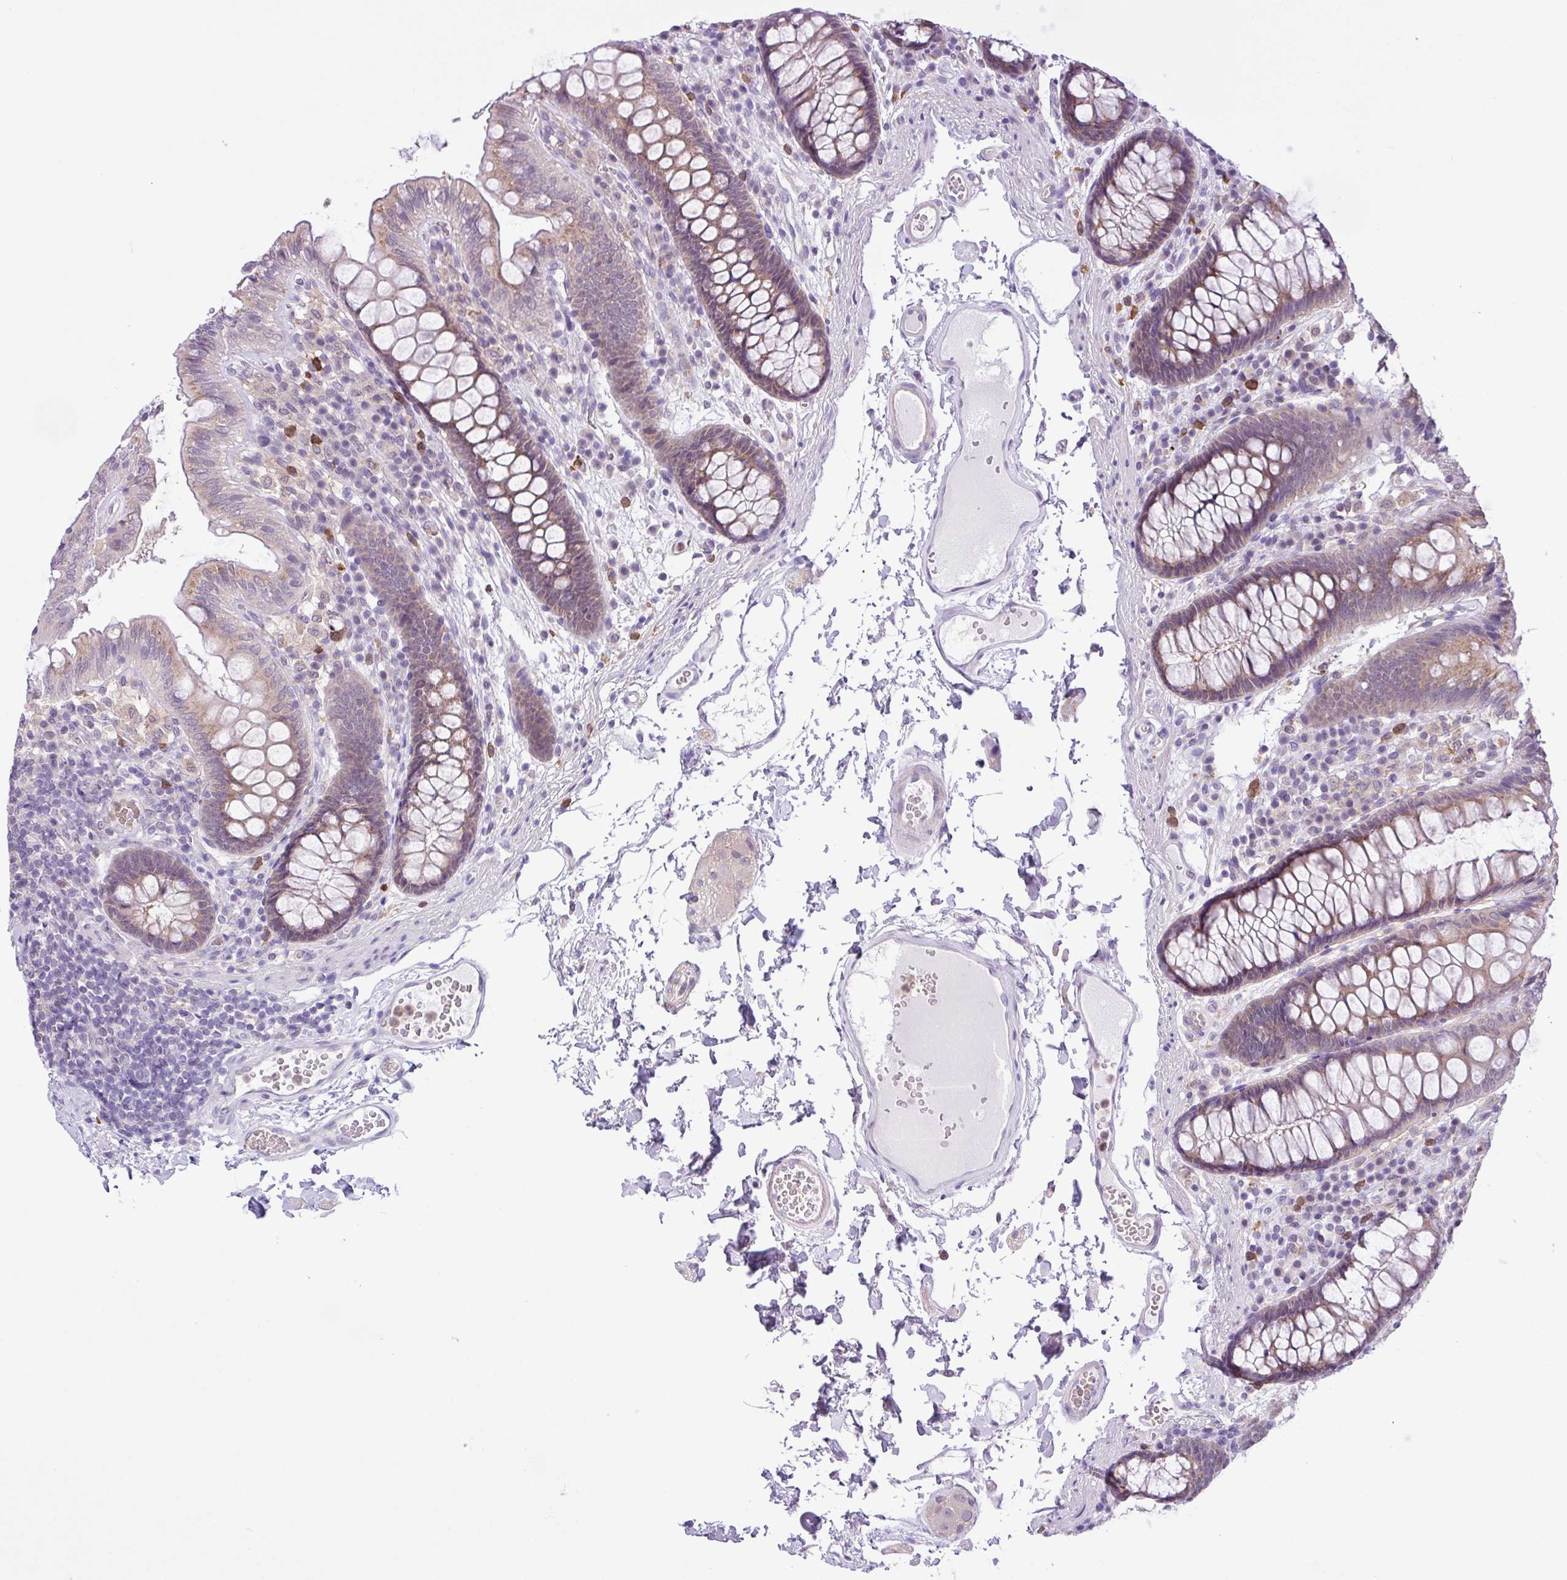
{"staining": {"intensity": "negative", "quantity": "none", "location": "none"}, "tissue": "colon", "cell_type": "Endothelial cells", "image_type": "normal", "snomed": [{"axis": "morphology", "description": "Normal tissue, NOS"}, {"axis": "topography", "description": "Colon"}], "caption": "Photomicrograph shows no protein staining in endothelial cells of normal colon. (IHC, brightfield microscopy, high magnification).", "gene": "TONSL", "patient": {"sex": "male", "age": 84}}